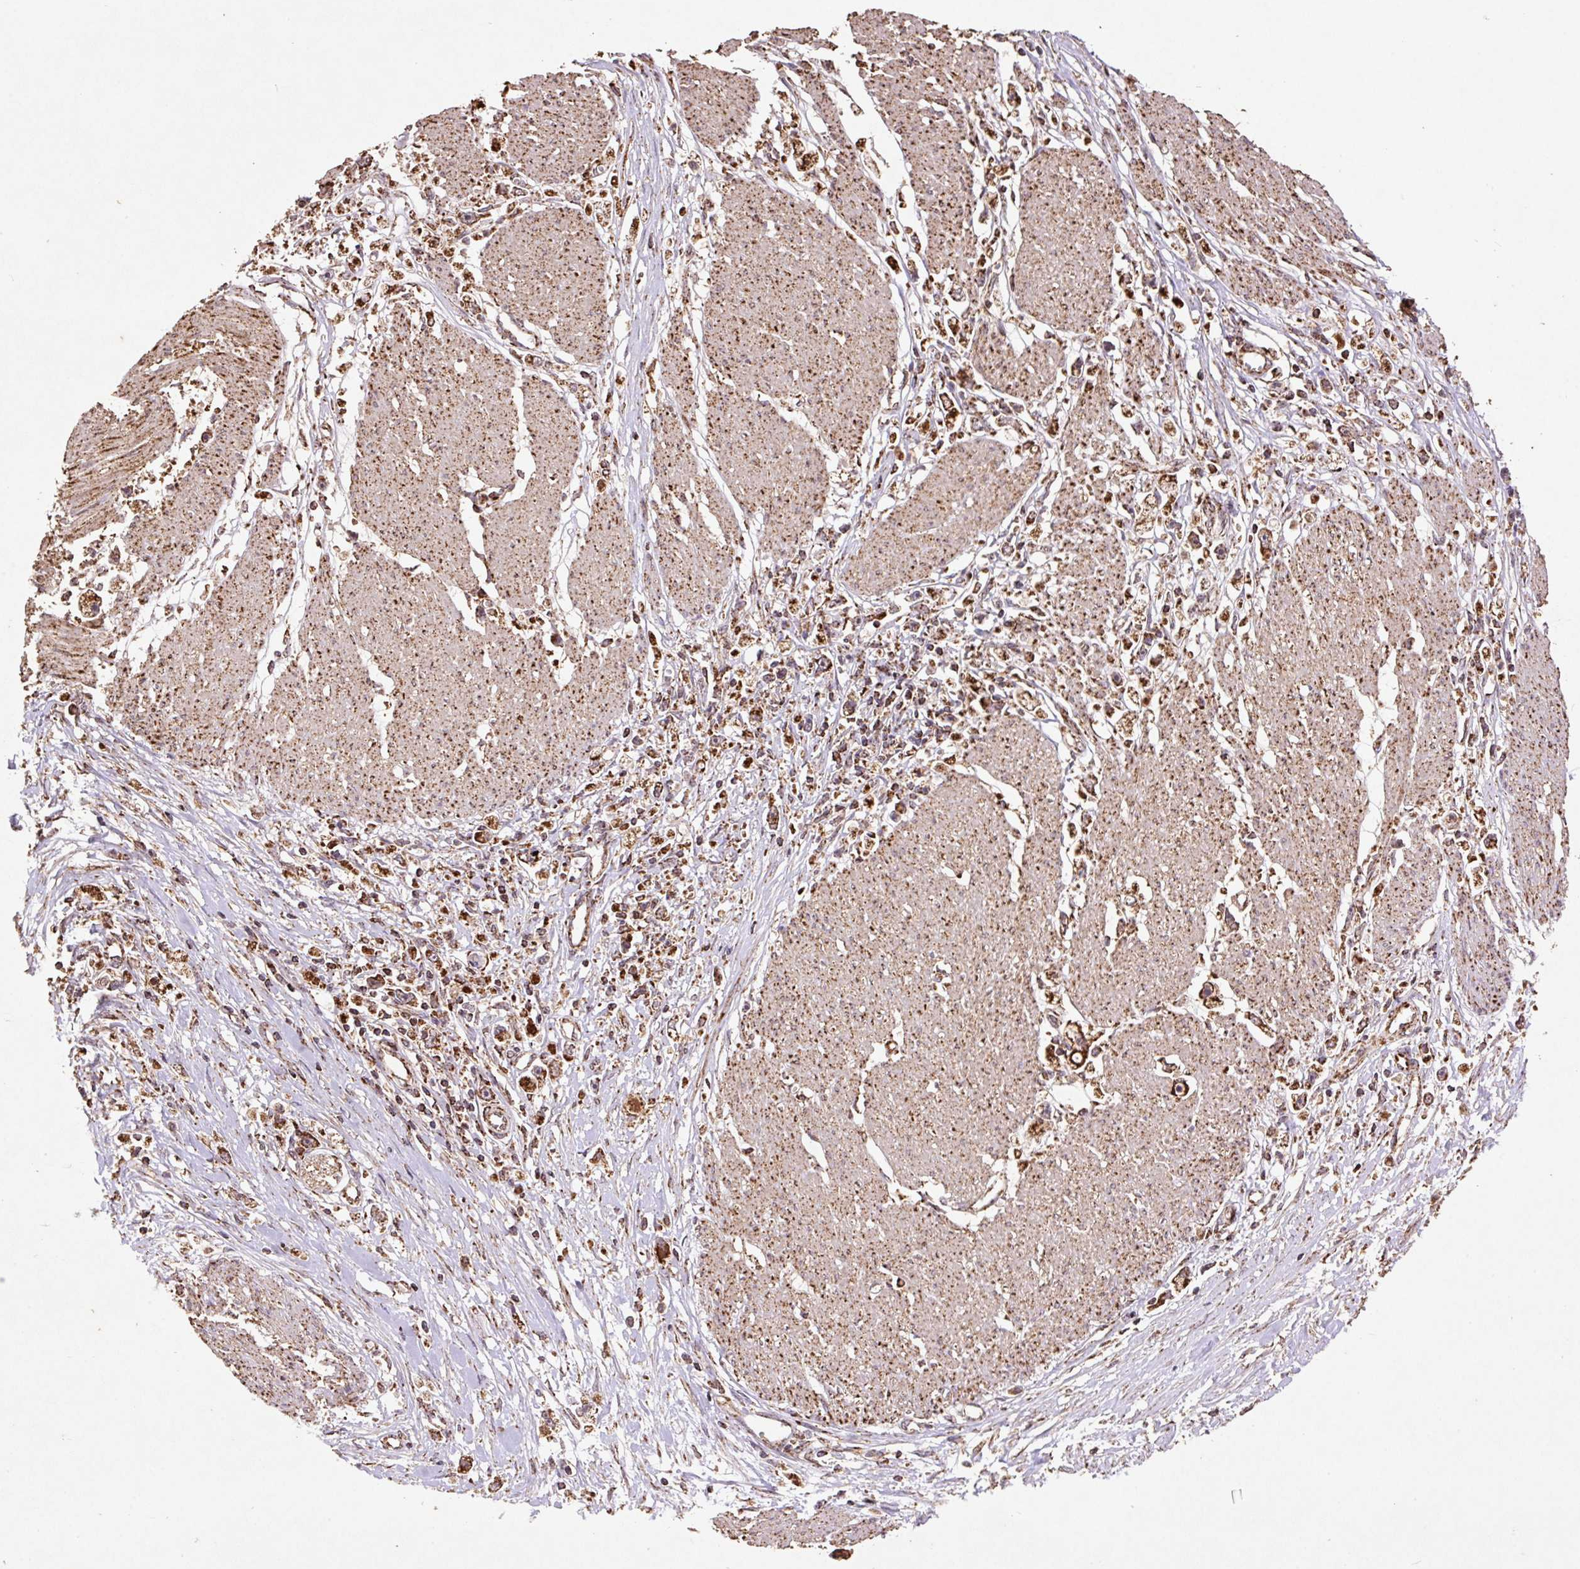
{"staining": {"intensity": "strong", "quantity": ">75%", "location": "cytoplasmic/membranous"}, "tissue": "stomach cancer", "cell_type": "Tumor cells", "image_type": "cancer", "snomed": [{"axis": "morphology", "description": "Adenocarcinoma, NOS"}, {"axis": "topography", "description": "Stomach"}], "caption": "There is high levels of strong cytoplasmic/membranous positivity in tumor cells of stomach adenocarcinoma, as demonstrated by immunohistochemical staining (brown color).", "gene": "ATP5F1A", "patient": {"sex": "female", "age": 59}}